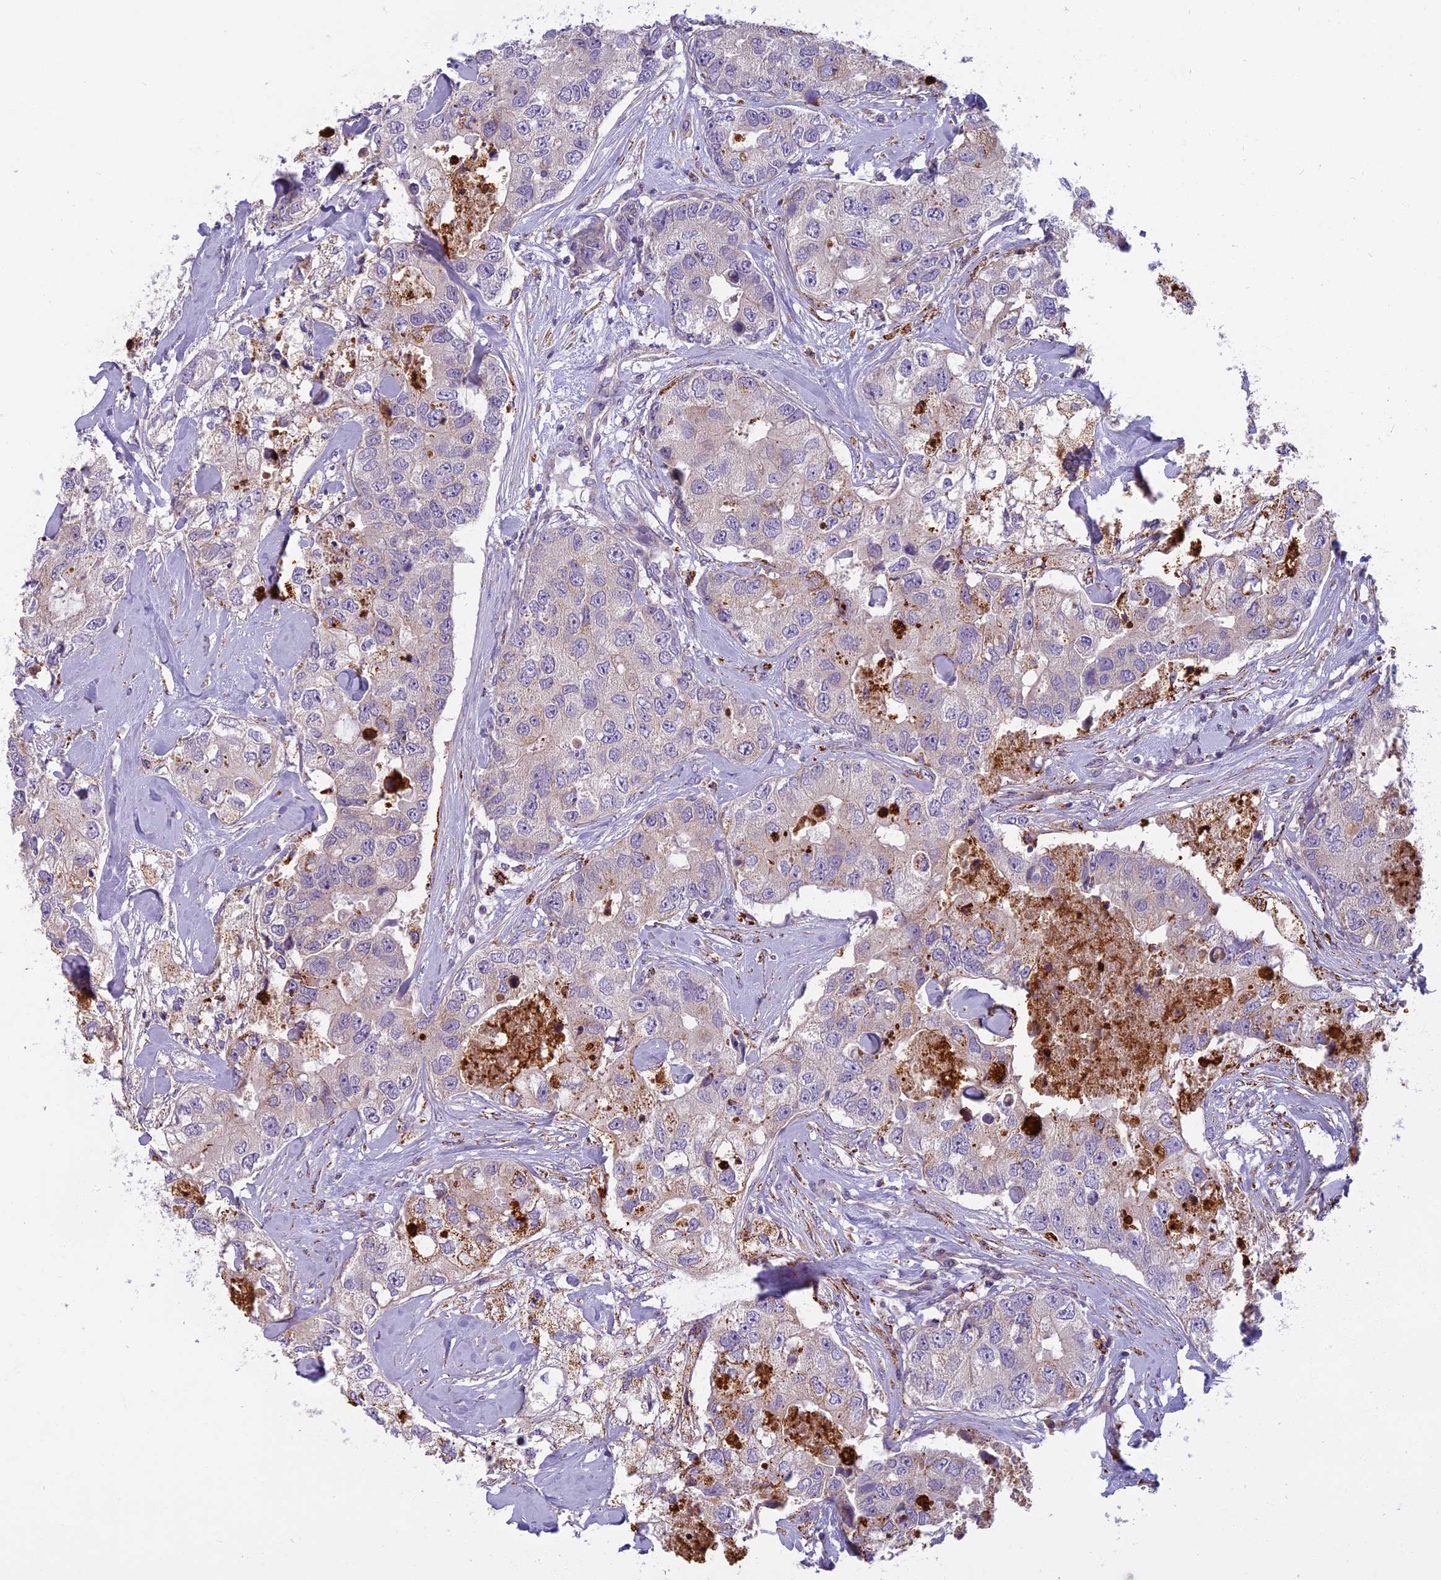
{"staining": {"intensity": "negative", "quantity": "none", "location": "none"}, "tissue": "breast cancer", "cell_type": "Tumor cells", "image_type": "cancer", "snomed": [{"axis": "morphology", "description": "Duct carcinoma"}, {"axis": "topography", "description": "Breast"}], "caption": "Immunohistochemistry of human breast intraductal carcinoma reveals no positivity in tumor cells.", "gene": "SEMA7A", "patient": {"sex": "female", "age": 62}}